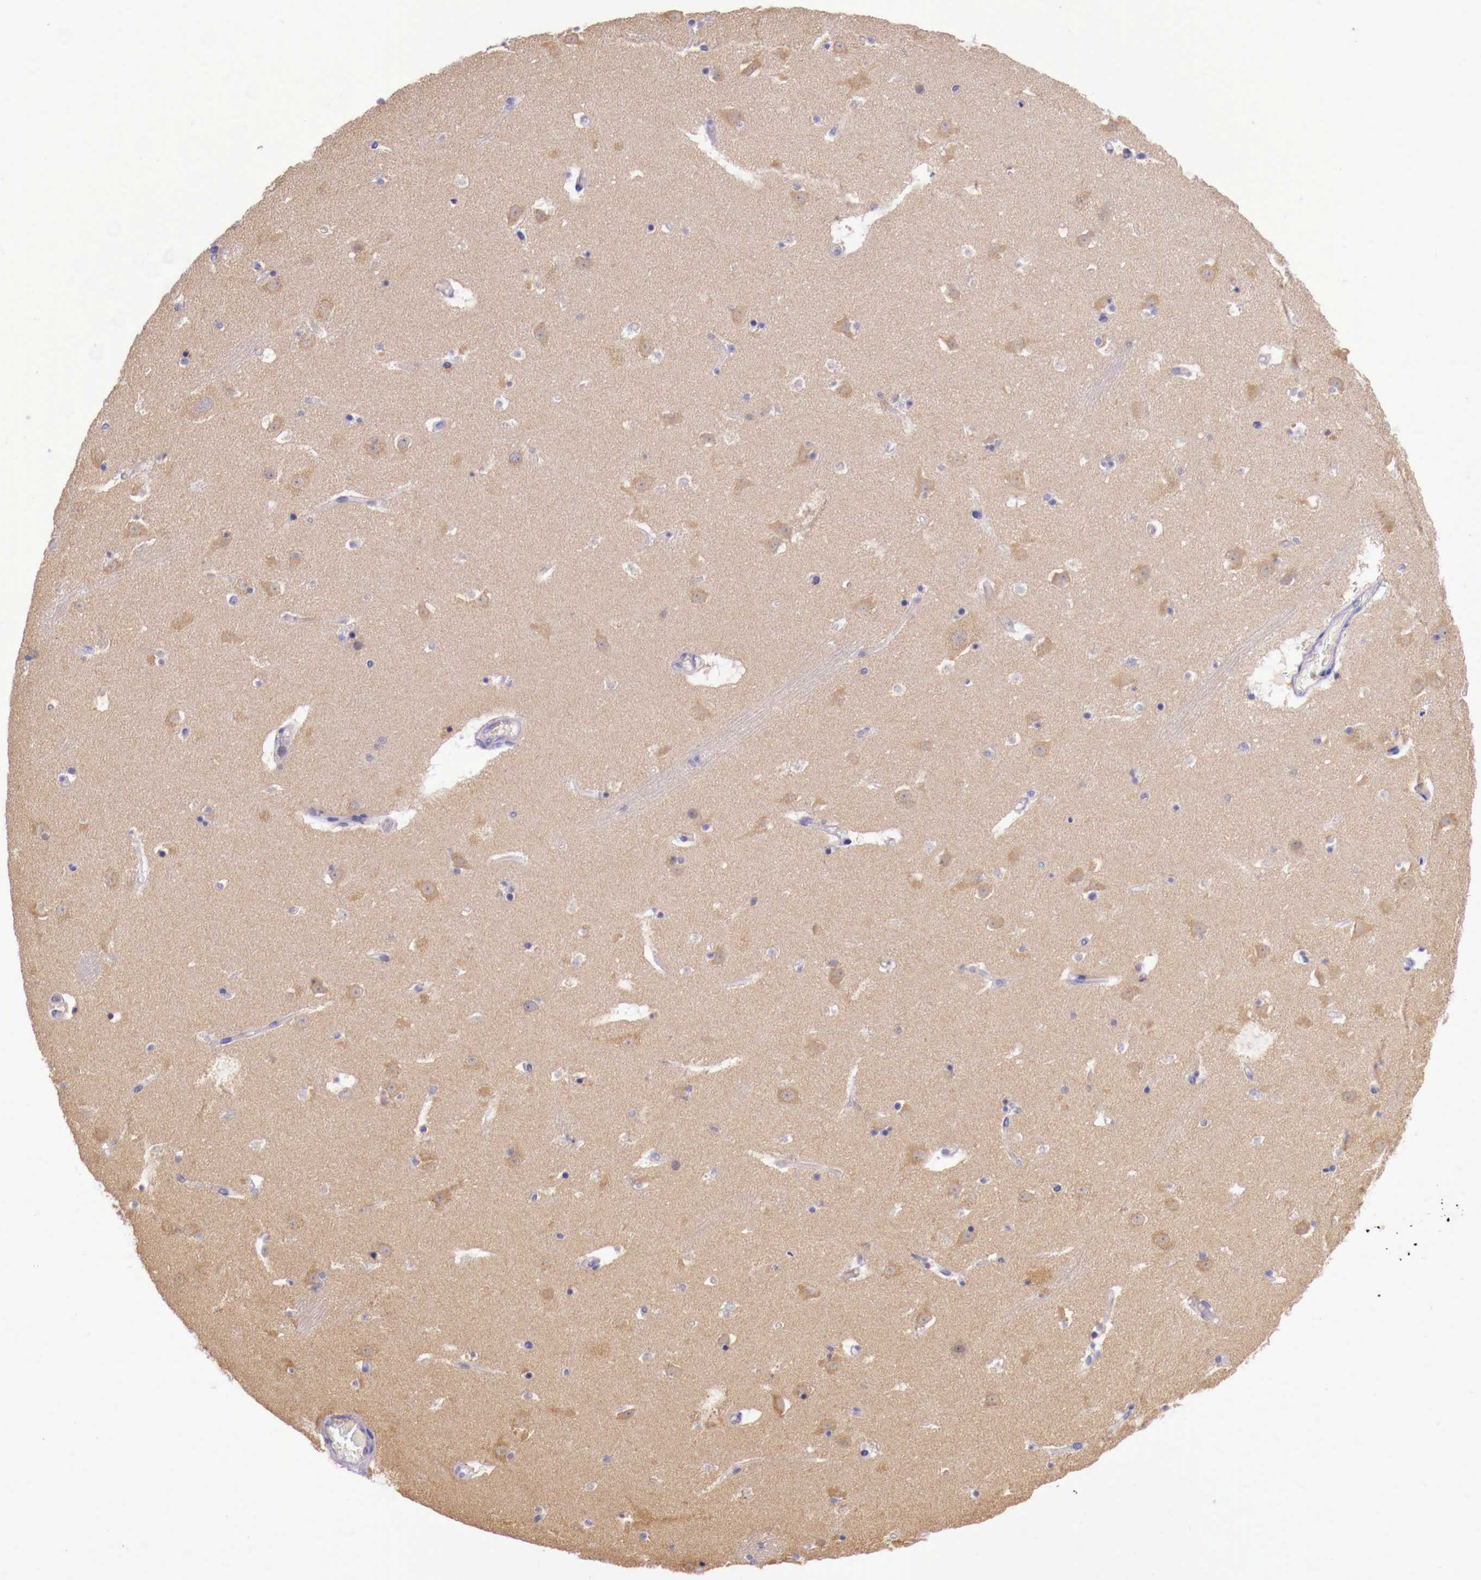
{"staining": {"intensity": "weak", "quantity": "25%-75%", "location": "cytoplasmic/membranous"}, "tissue": "caudate", "cell_type": "Glial cells", "image_type": "normal", "snomed": [{"axis": "morphology", "description": "Normal tissue, NOS"}, {"axis": "topography", "description": "Lateral ventricle wall"}], "caption": "Weak cytoplasmic/membranous staining for a protein is present in about 25%-75% of glial cells of benign caudate using immunohistochemistry (IHC).", "gene": "GRIPAP1", "patient": {"sex": "male", "age": 45}}